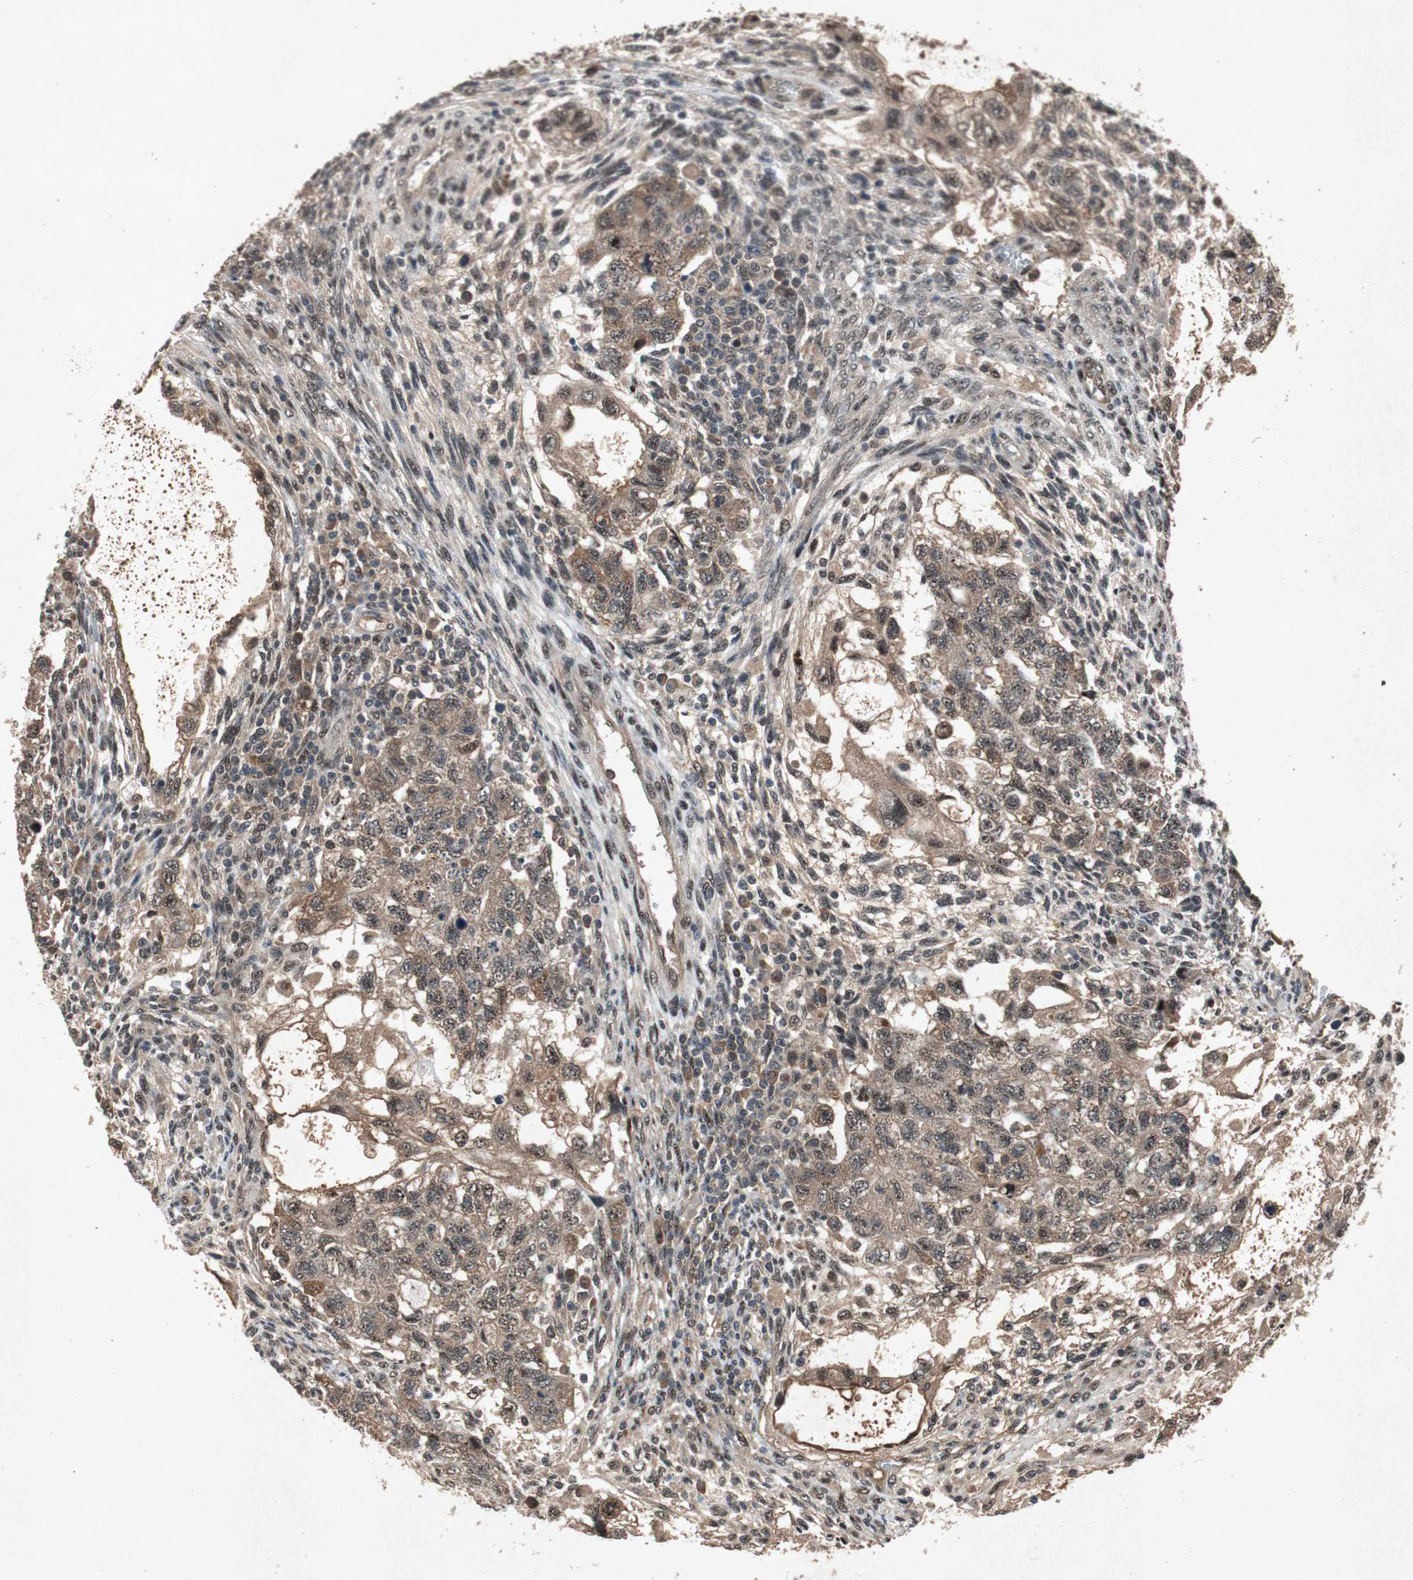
{"staining": {"intensity": "moderate", "quantity": ">75%", "location": "cytoplasmic/membranous,nuclear"}, "tissue": "testis cancer", "cell_type": "Tumor cells", "image_type": "cancer", "snomed": [{"axis": "morphology", "description": "Normal tissue, NOS"}, {"axis": "morphology", "description": "Carcinoma, Embryonal, NOS"}, {"axis": "topography", "description": "Testis"}], "caption": "Testis cancer (embryonal carcinoma) tissue reveals moderate cytoplasmic/membranous and nuclear positivity in about >75% of tumor cells The protein is stained brown, and the nuclei are stained in blue (DAB (3,3'-diaminobenzidine) IHC with brightfield microscopy, high magnification).", "gene": "PML", "patient": {"sex": "male", "age": 36}}